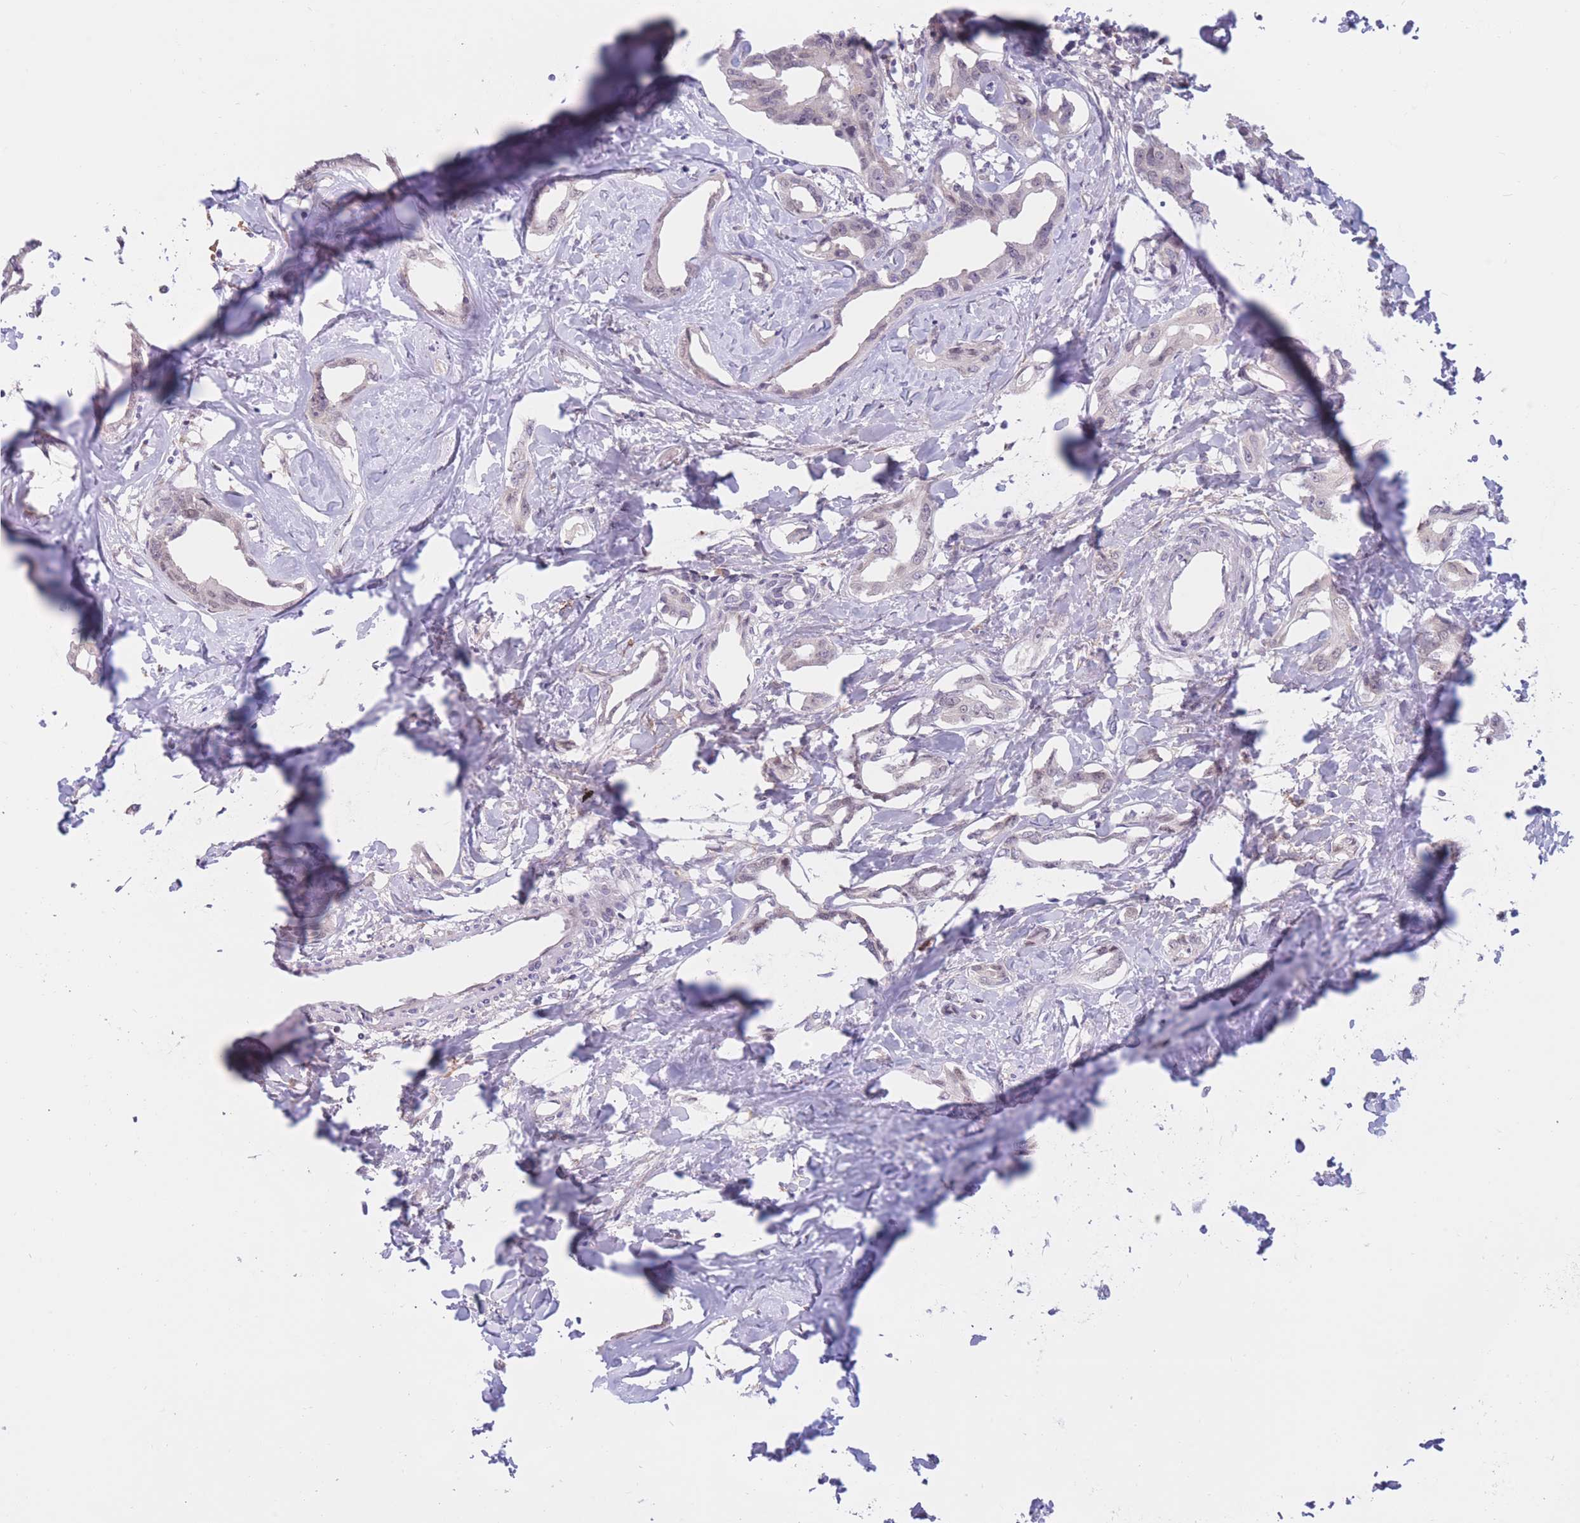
{"staining": {"intensity": "negative", "quantity": "none", "location": "none"}, "tissue": "liver cancer", "cell_type": "Tumor cells", "image_type": "cancer", "snomed": [{"axis": "morphology", "description": "Cholangiocarcinoma"}, {"axis": "topography", "description": "Liver"}], "caption": "An immunohistochemistry (IHC) photomicrograph of liver cancer is shown. There is no staining in tumor cells of liver cancer. (DAB immunohistochemistry (IHC) visualized using brightfield microscopy, high magnification).", "gene": "COL27A1", "patient": {"sex": "male", "age": 59}}